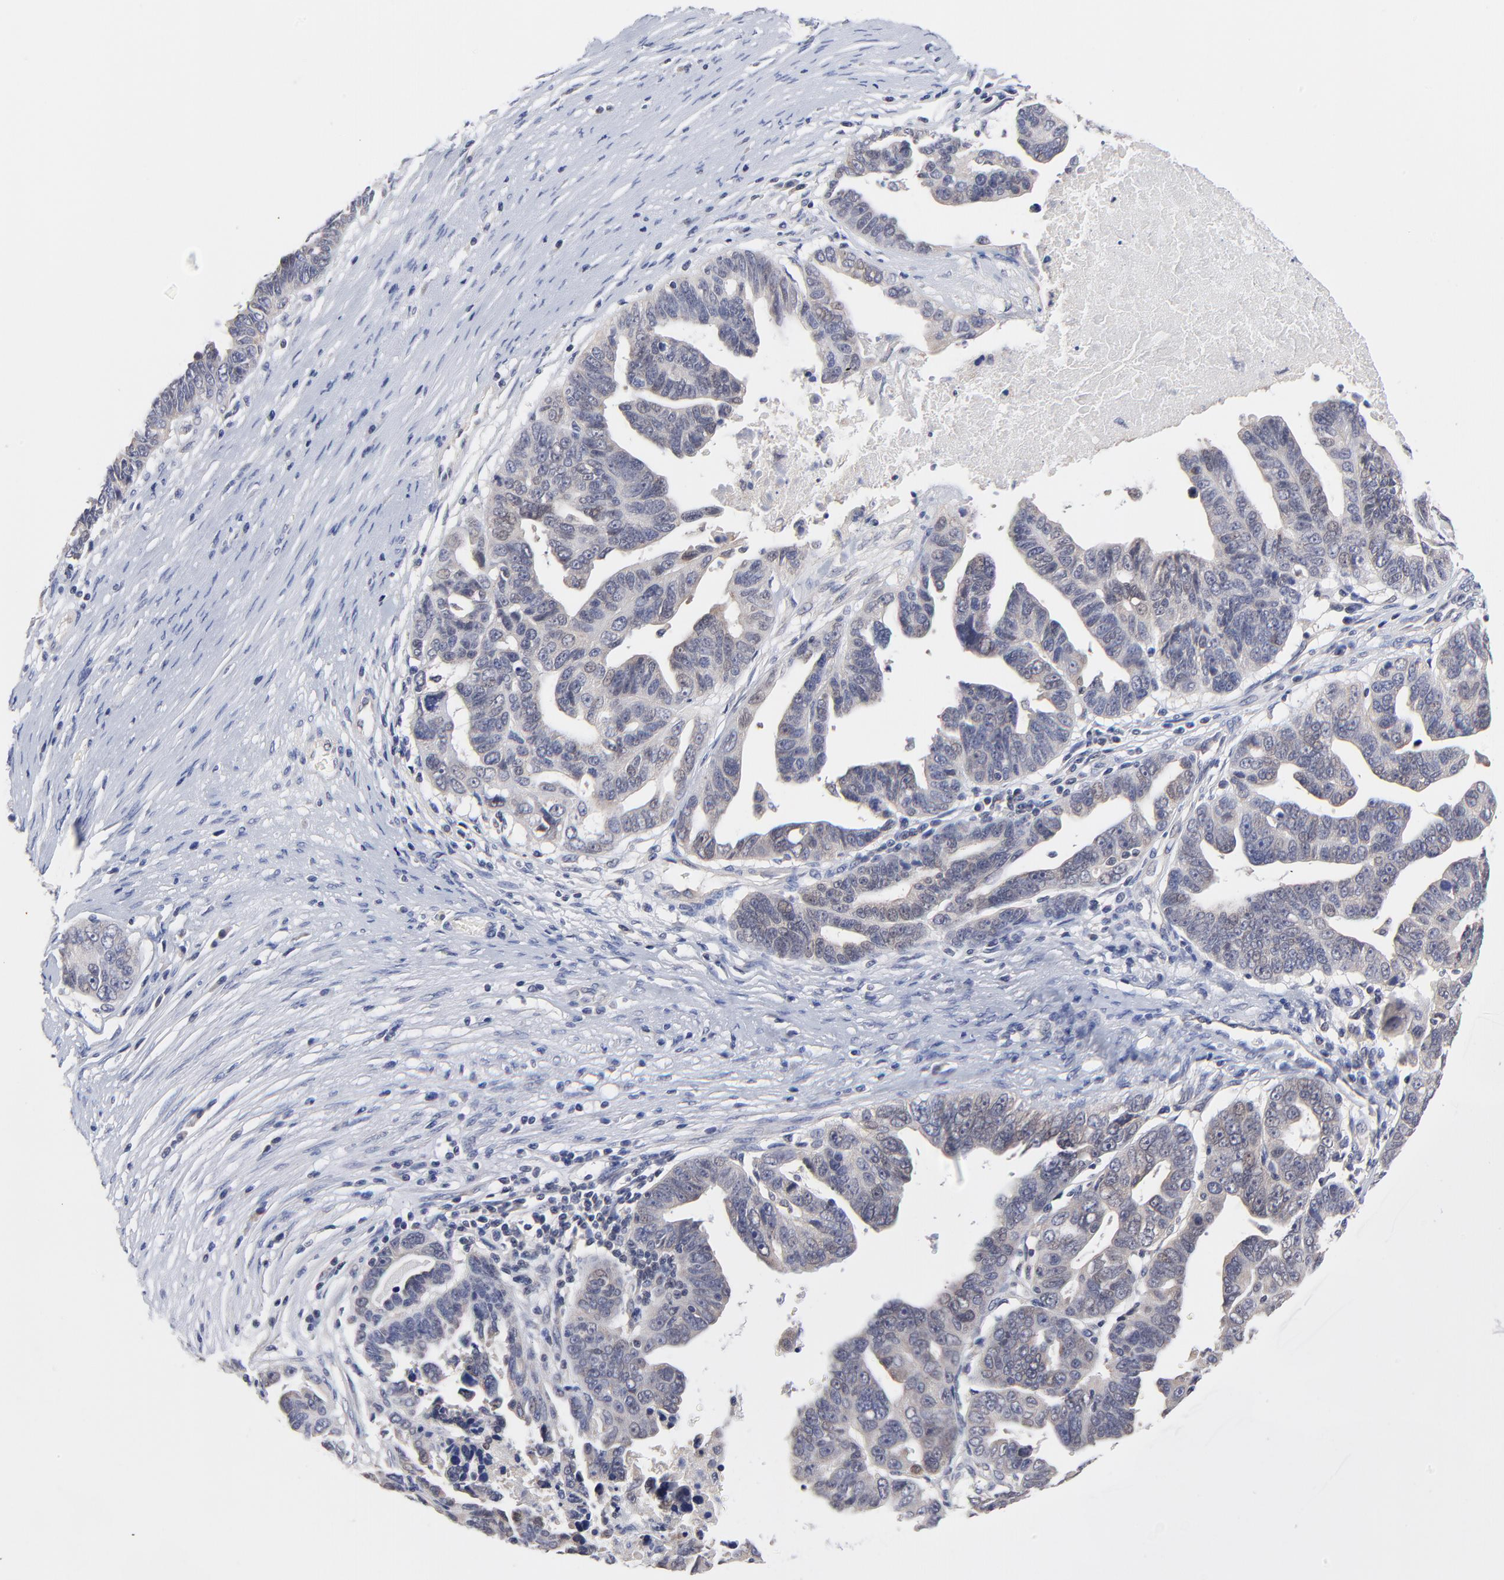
{"staining": {"intensity": "weak", "quantity": "<25%", "location": "cytoplasmic/membranous,nuclear"}, "tissue": "ovarian cancer", "cell_type": "Tumor cells", "image_type": "cancer", "snomed": [{"axis": "morphology", "description": "Carcinoma, endometroid"}, {"axis": "morphology", "description": "Cystadenocarcinoma, serous, NOS"}, {"axis": "topography", "description": "Ovary"}], "caption": "This is a histopathology image of immunohistochemistry (IHC) staining of ovarian cancer, which shows no expression in tumor cells.", "gene": "PCMT1", "patient": {"sex": "female", "age": 45}}